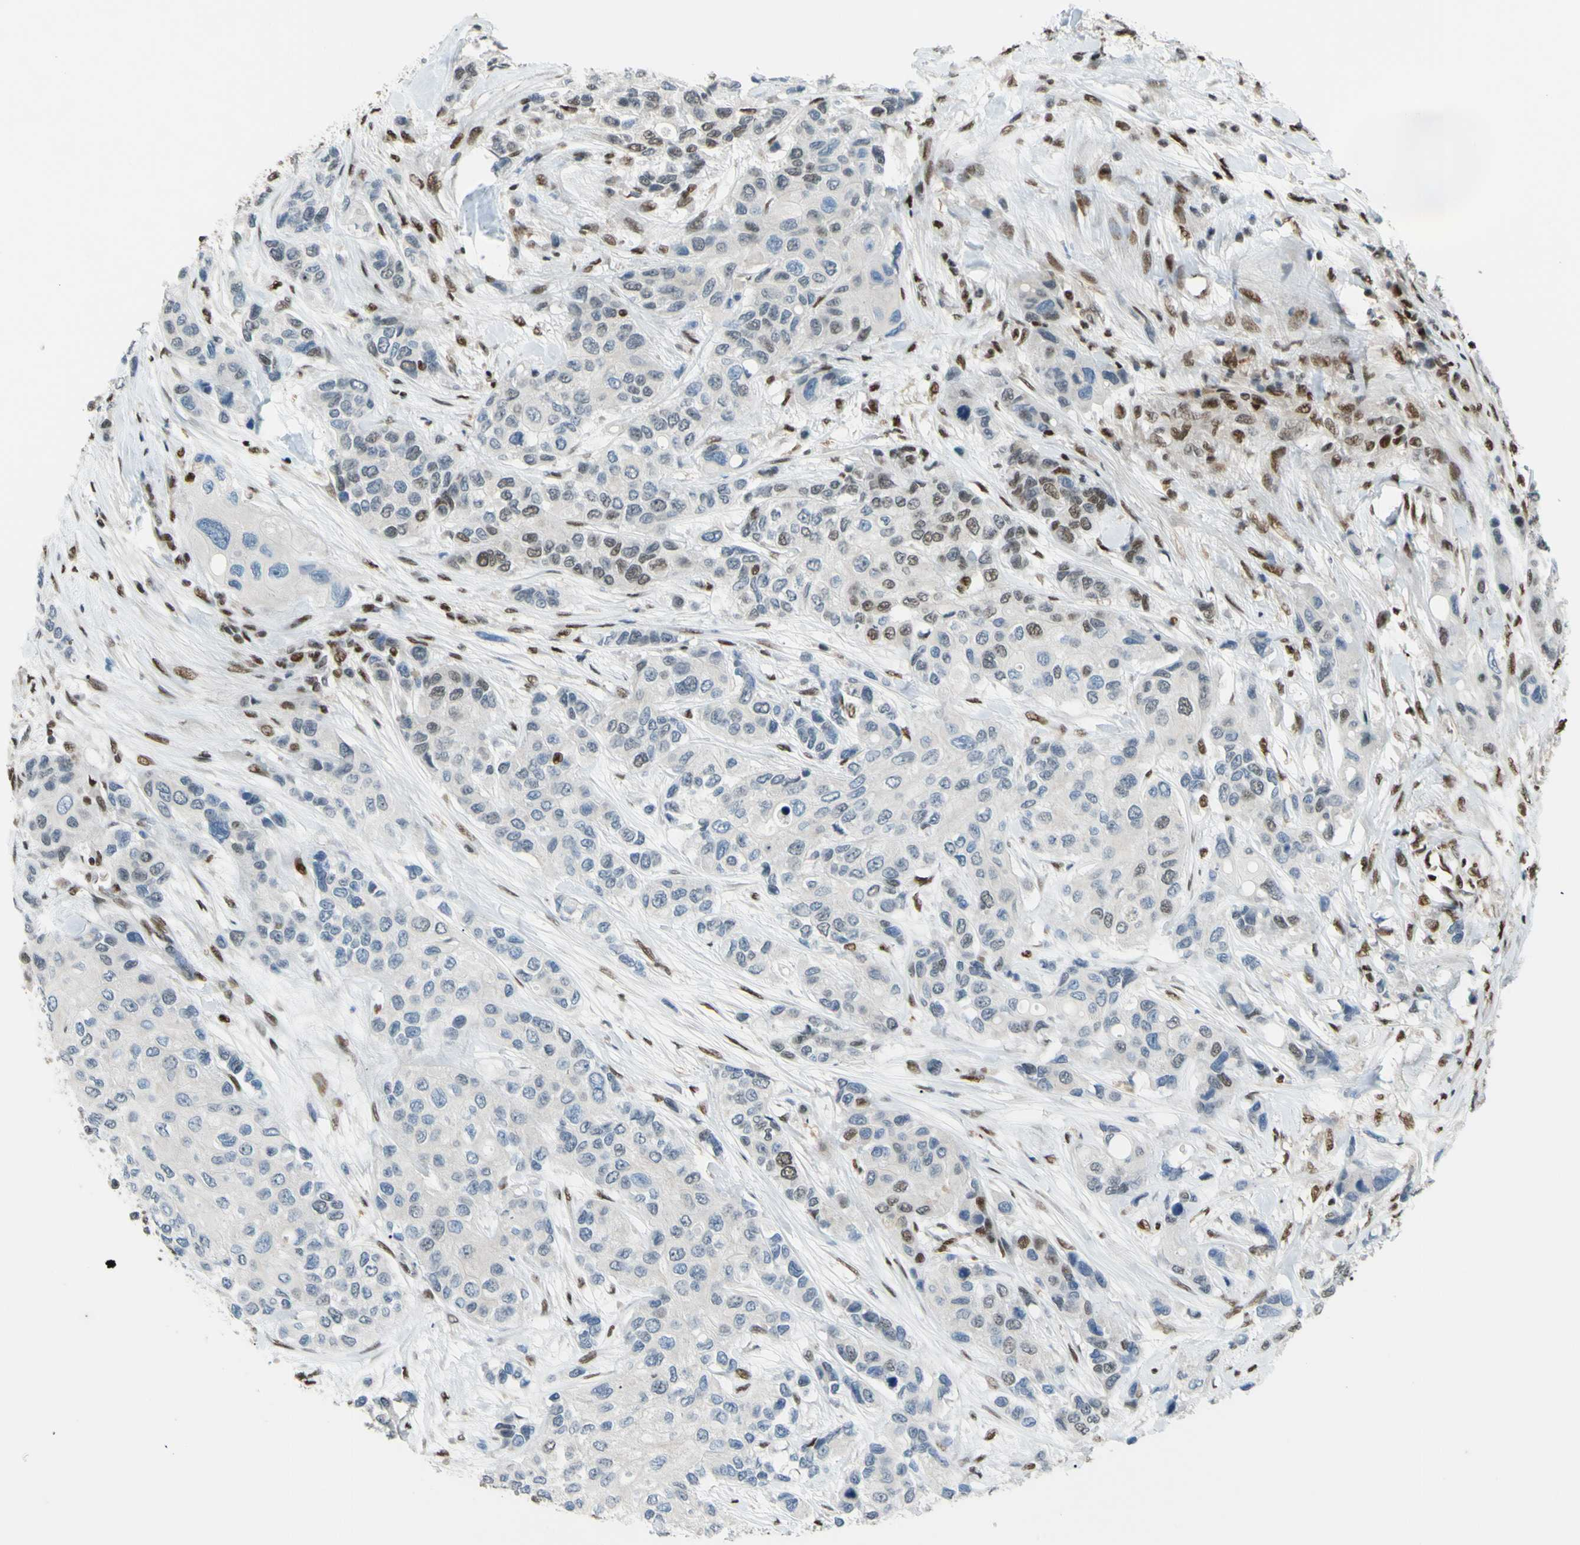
{"staining": {"intensity": "negative", "quantity": "none", "location": "none"}, "tissue": "urothelial cancer", "cell_type": "Tumor cells", "image_type": "cancer", "snomed": [{"axis": "morphology", "description": "Urothelial carcinoma, High grade"}, {"axis": "topography", "description": "Urinary bladder"}], "caption": "This image is of urothelial cancer stained with IHC to label a protein in brown with the nuclei are counter-stained blue. There is no expression in tumor cells.", "gene": "FKBP5", "patient": {"sex": "female", "age": 56}}